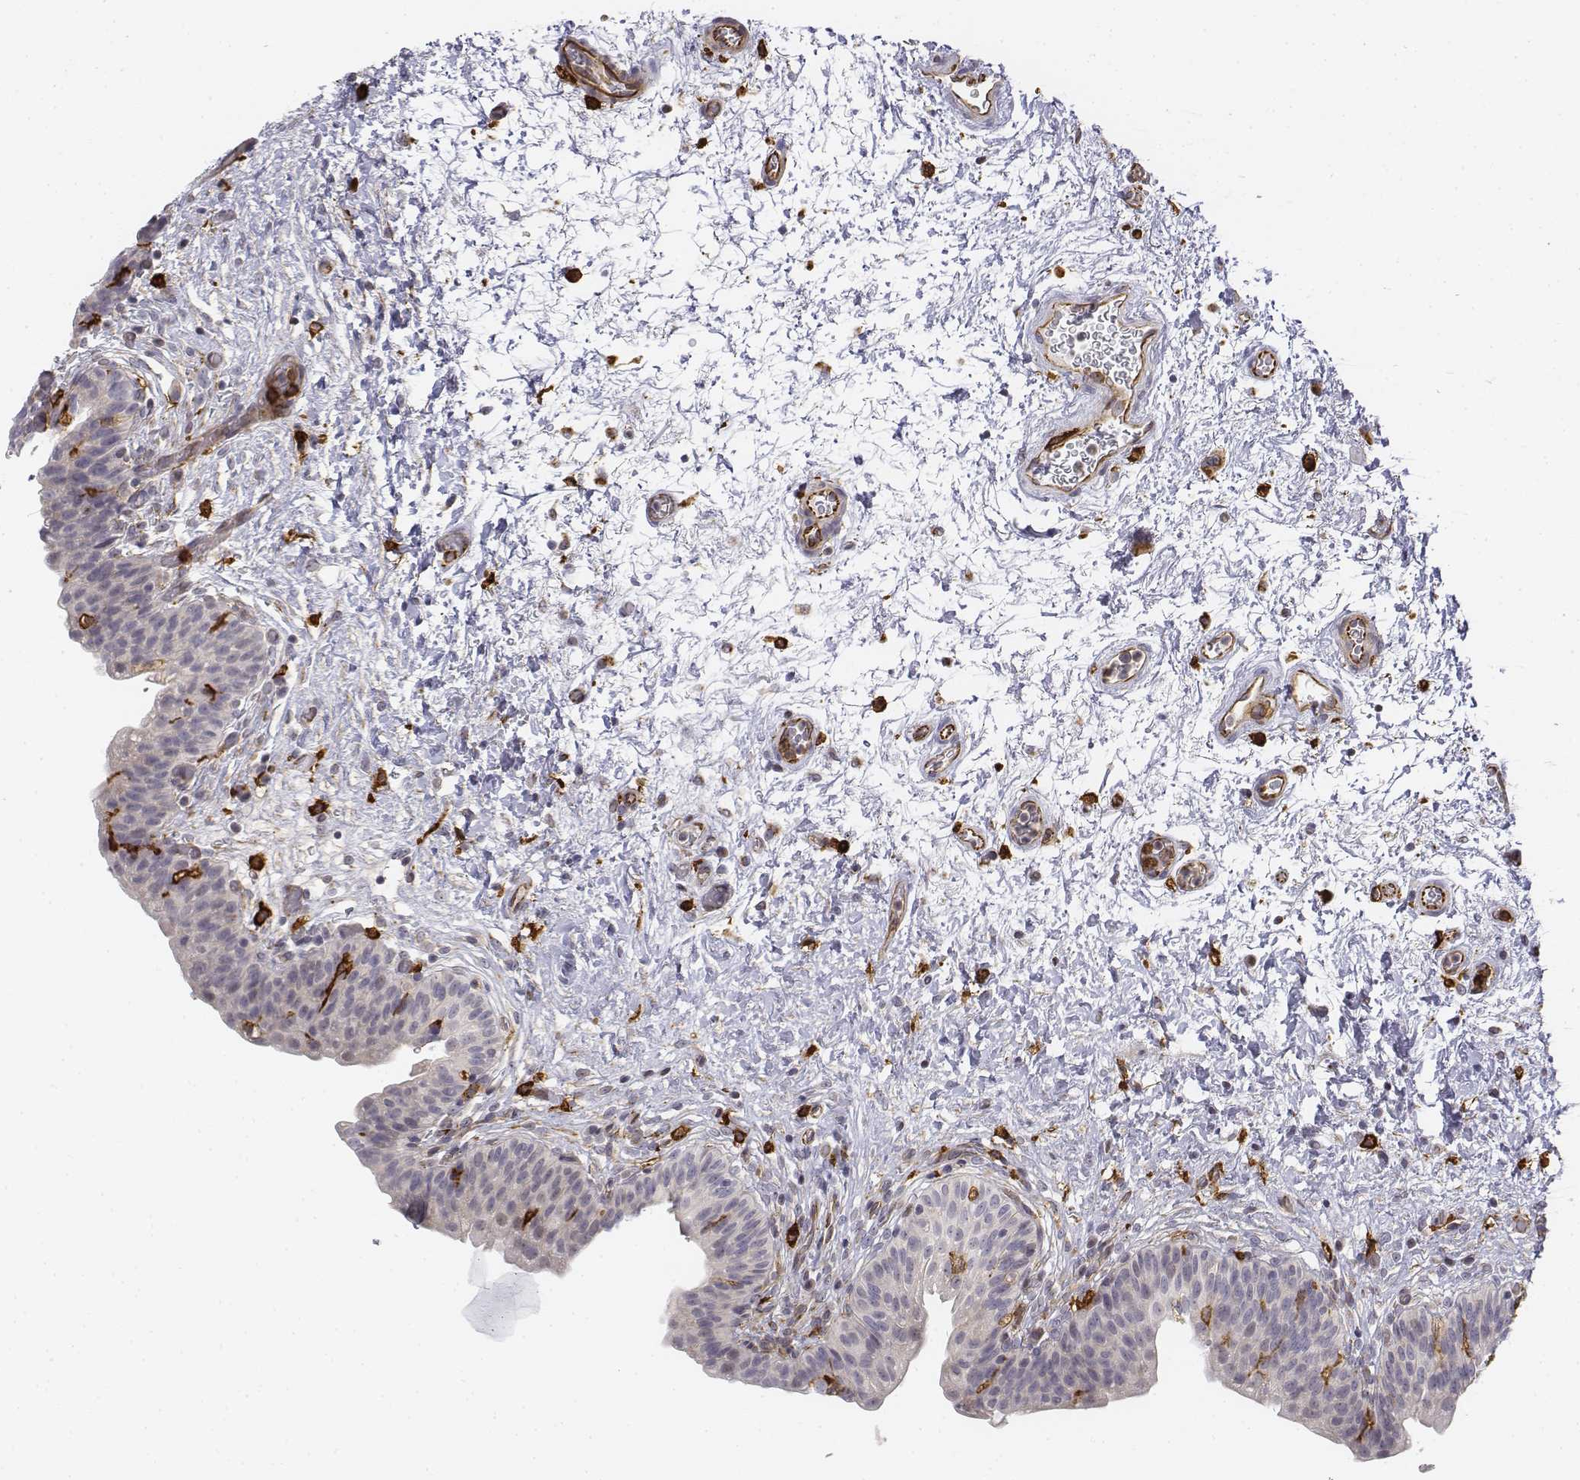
{"staining": {"intensity": "negative", "quantity": "none", "location": "none"}, "tissue": "urinary bladder", "cell_type": "Urothelial cells", "image_type": "normal", "snomed": [{"axis": "morphology", "description": "Normal tissue, NOS"}, {"axis": "topography", "description": "Urinary bladder"}], "caption": "The immunohistochemistry (IHC) image has no significant expression in urothelial cells of urinary bladder.", "gene": "CD14", "patient": {"sex": "male", "age": 69}}